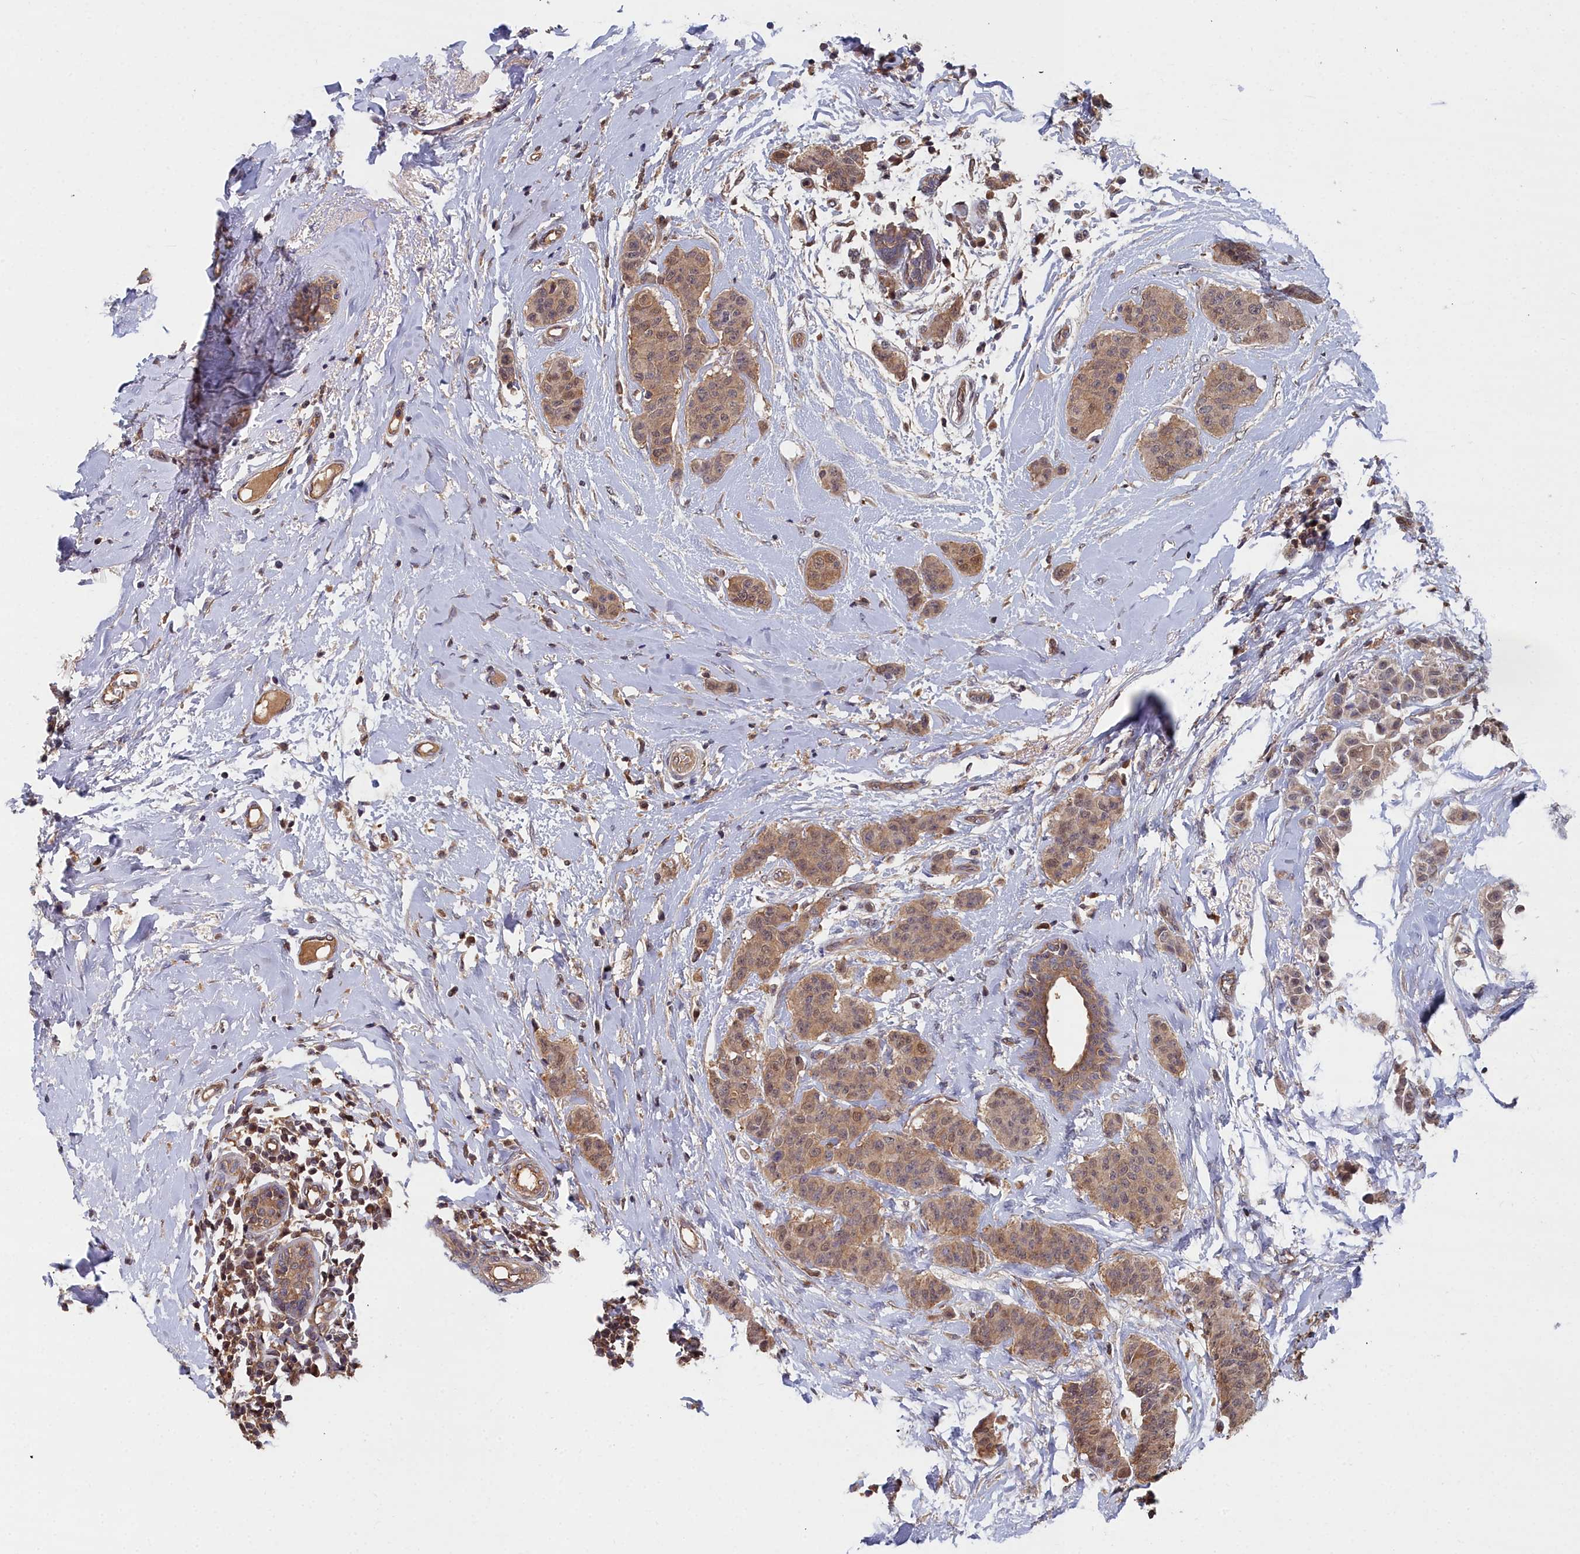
{"staining": {"intensity": "moderate", "quantity": ">75%", "location": "cytoplasmic/membranous"}, "tissue": "breast cancer", "cell_type": "Tumor cells", "image_type": "cancer", "snomed": [{"axis": "morphology", "description": "Duct carcinoma"}, {"axis": "topography", "description": "Breast"}], "caption": "DAB (3,3'-diaminobenzidine) immunohistochemical staining of human breast invasive ductal carcinoma reveals moderate cytoplasmic/membranous protein staining in about >75% of tumor cells.", "gene": "GFRA2", "patient": {"sex": "female", "age": 40}}